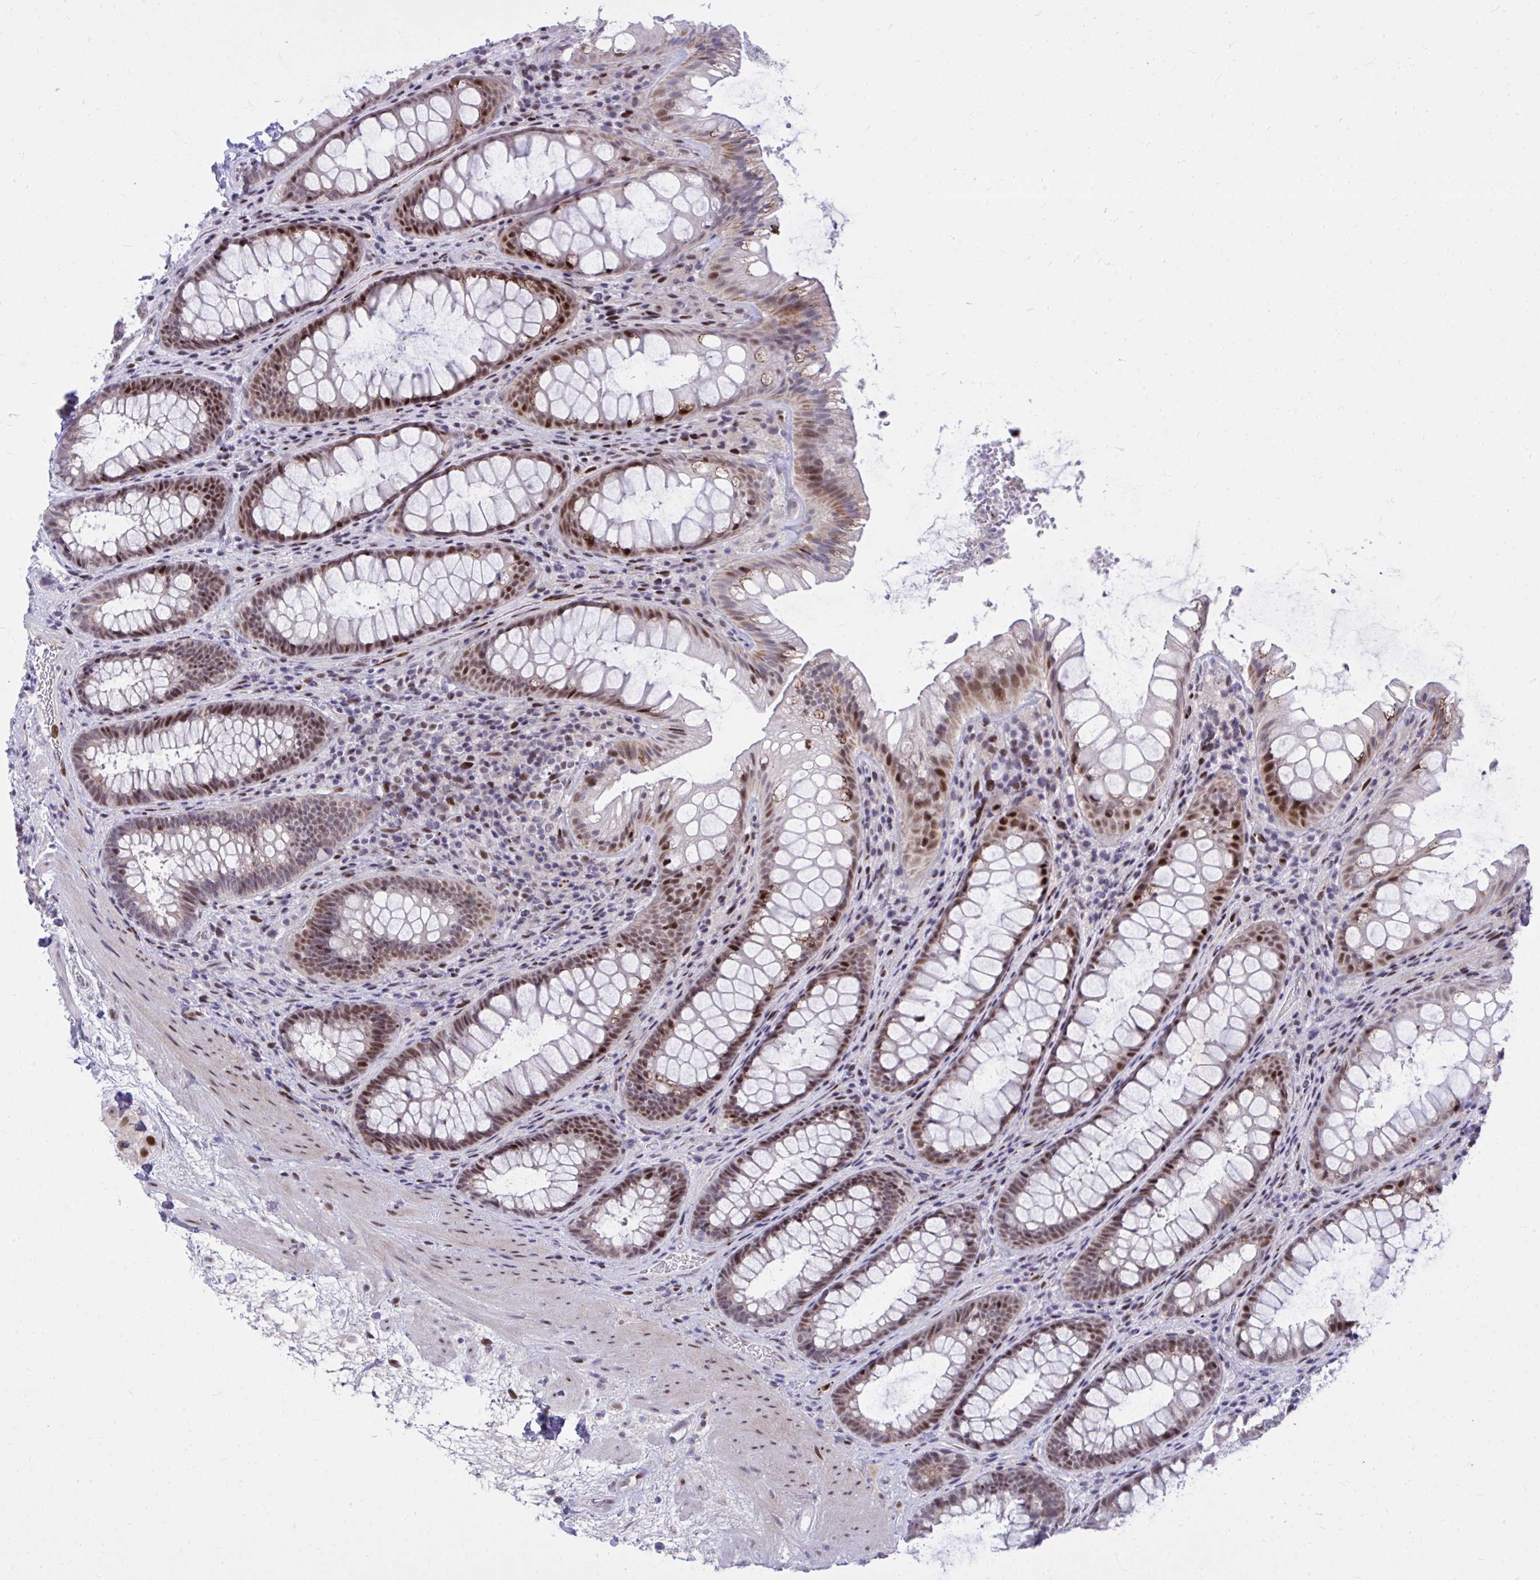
{"staining": {"intensity": "moderate", "quantity": "25%-75%", "location": "cytoplasmic/membranous,nuclear"}, "tissue": "rectum", "cell_type": "Glandular cells", "image_type": "normal", "snomed": [{"axis": "morphology", "description": "Normal tissue, NOS"}, {"axis": "topography", "description": "Rectum"}], "caption": "Protein expression analysis of unremarkable human rectum reveals moderate cytoplasmic/membranous,nuclear positivity in approximately 25%-75% of glandular cells.", "gene": "C14orf39", "patient": {"sex": "male", "age": 72}}